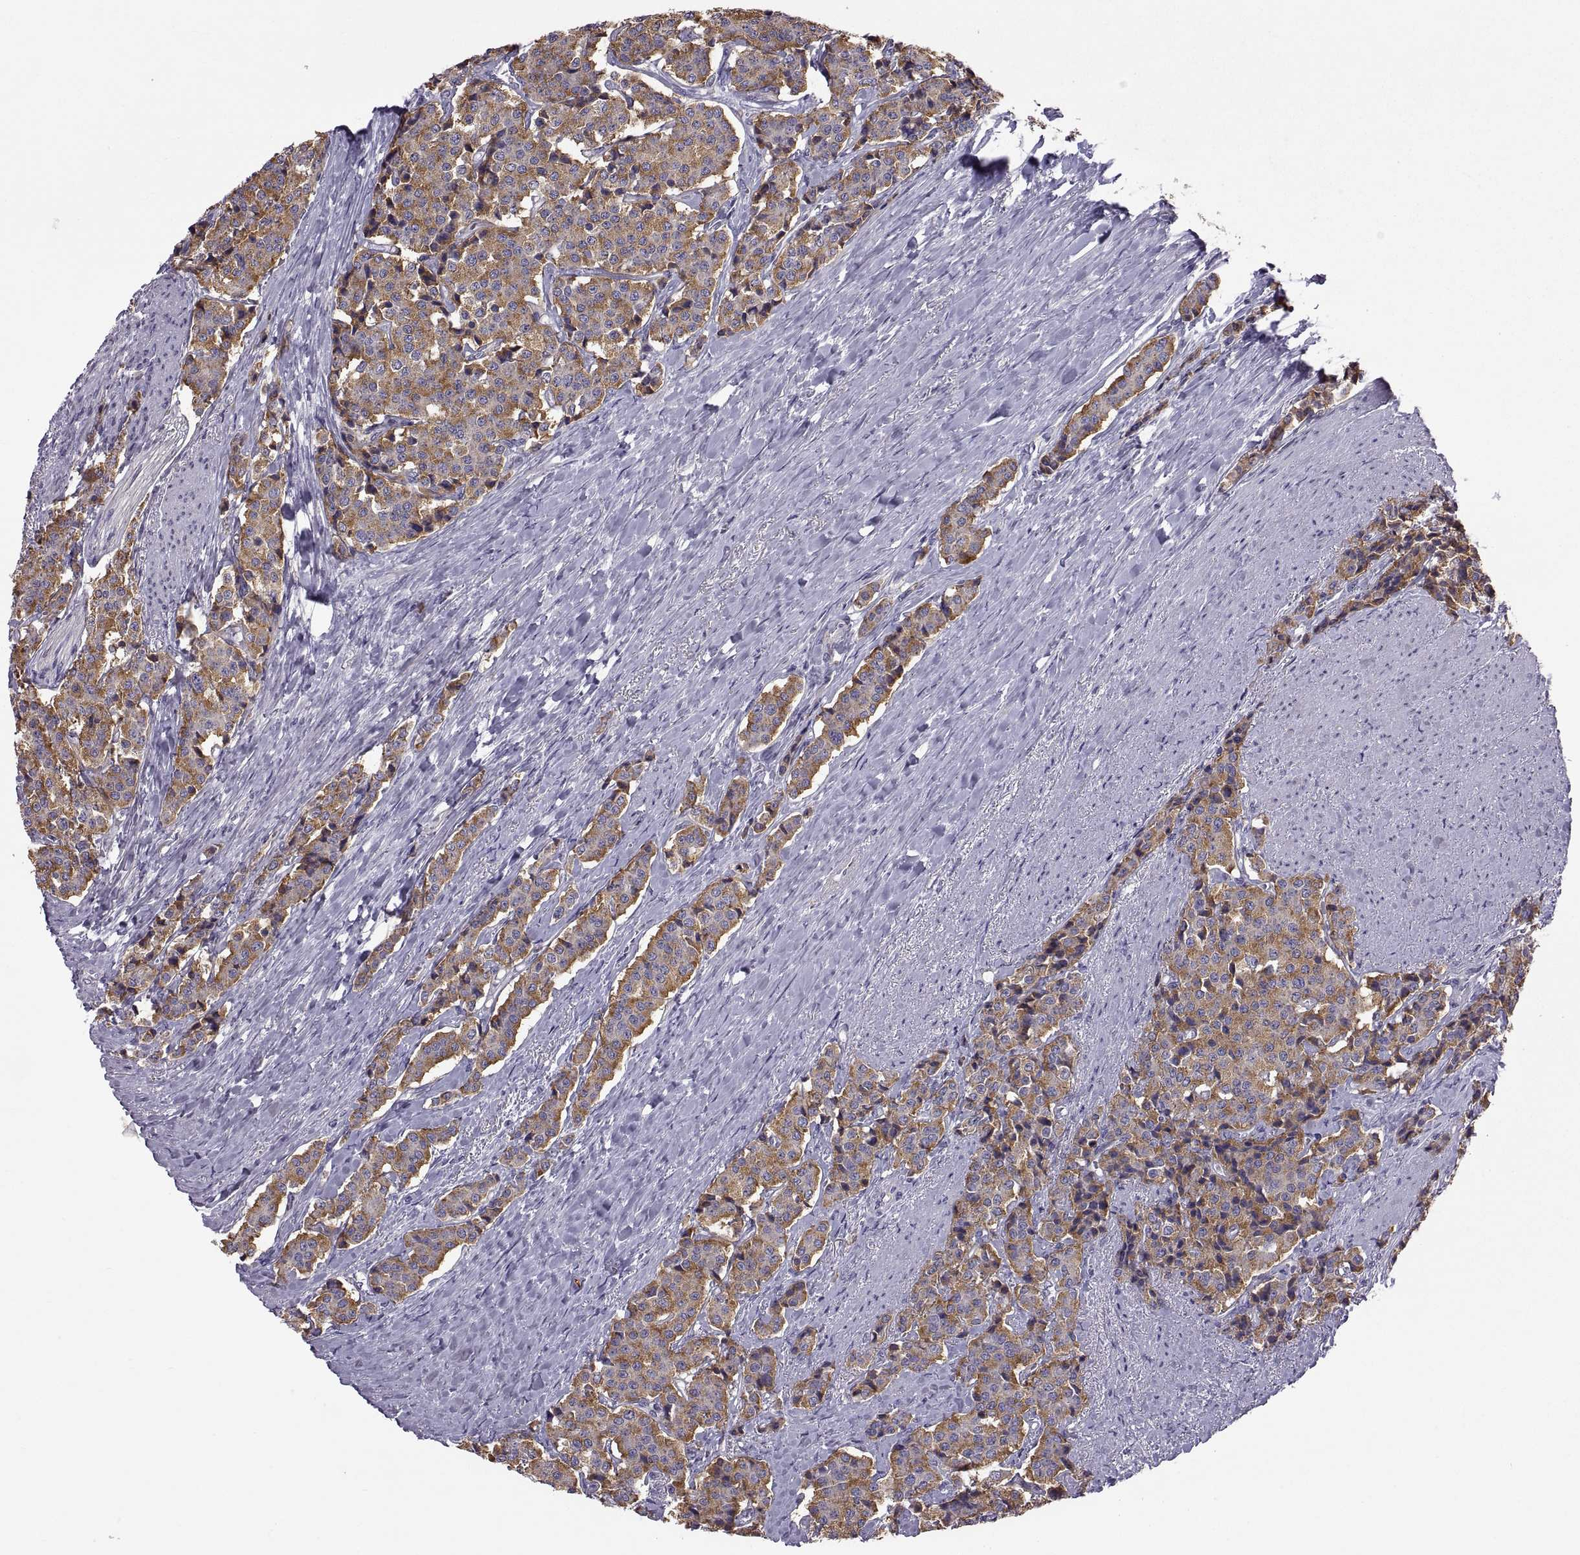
{"staining": {"intensity": "moderate", "quantity": ">75%", "location": "cytoplasmic/membranous"}, "tissue": "carcinoid", "cell_type": "Tumor cells", "image_type": "cancer", "snomed": [{"axis": "morphology", "description": "Carcinoid, malignant, NOS"}, {"axis": "topography", "description": "Small intestine"}], "caption": "Carcinoid (malignant) tissue displays moderate cytoplasmic/membranous expression in about >75% of tumor cells, visualized by immunohistochemistry. Using DAB (brown) and hematoxylin (blue) stains, captured at high magnification using brightfield microscopy.", "gene": "ARSL", "patient": {"sex": "female", "age": 58}}